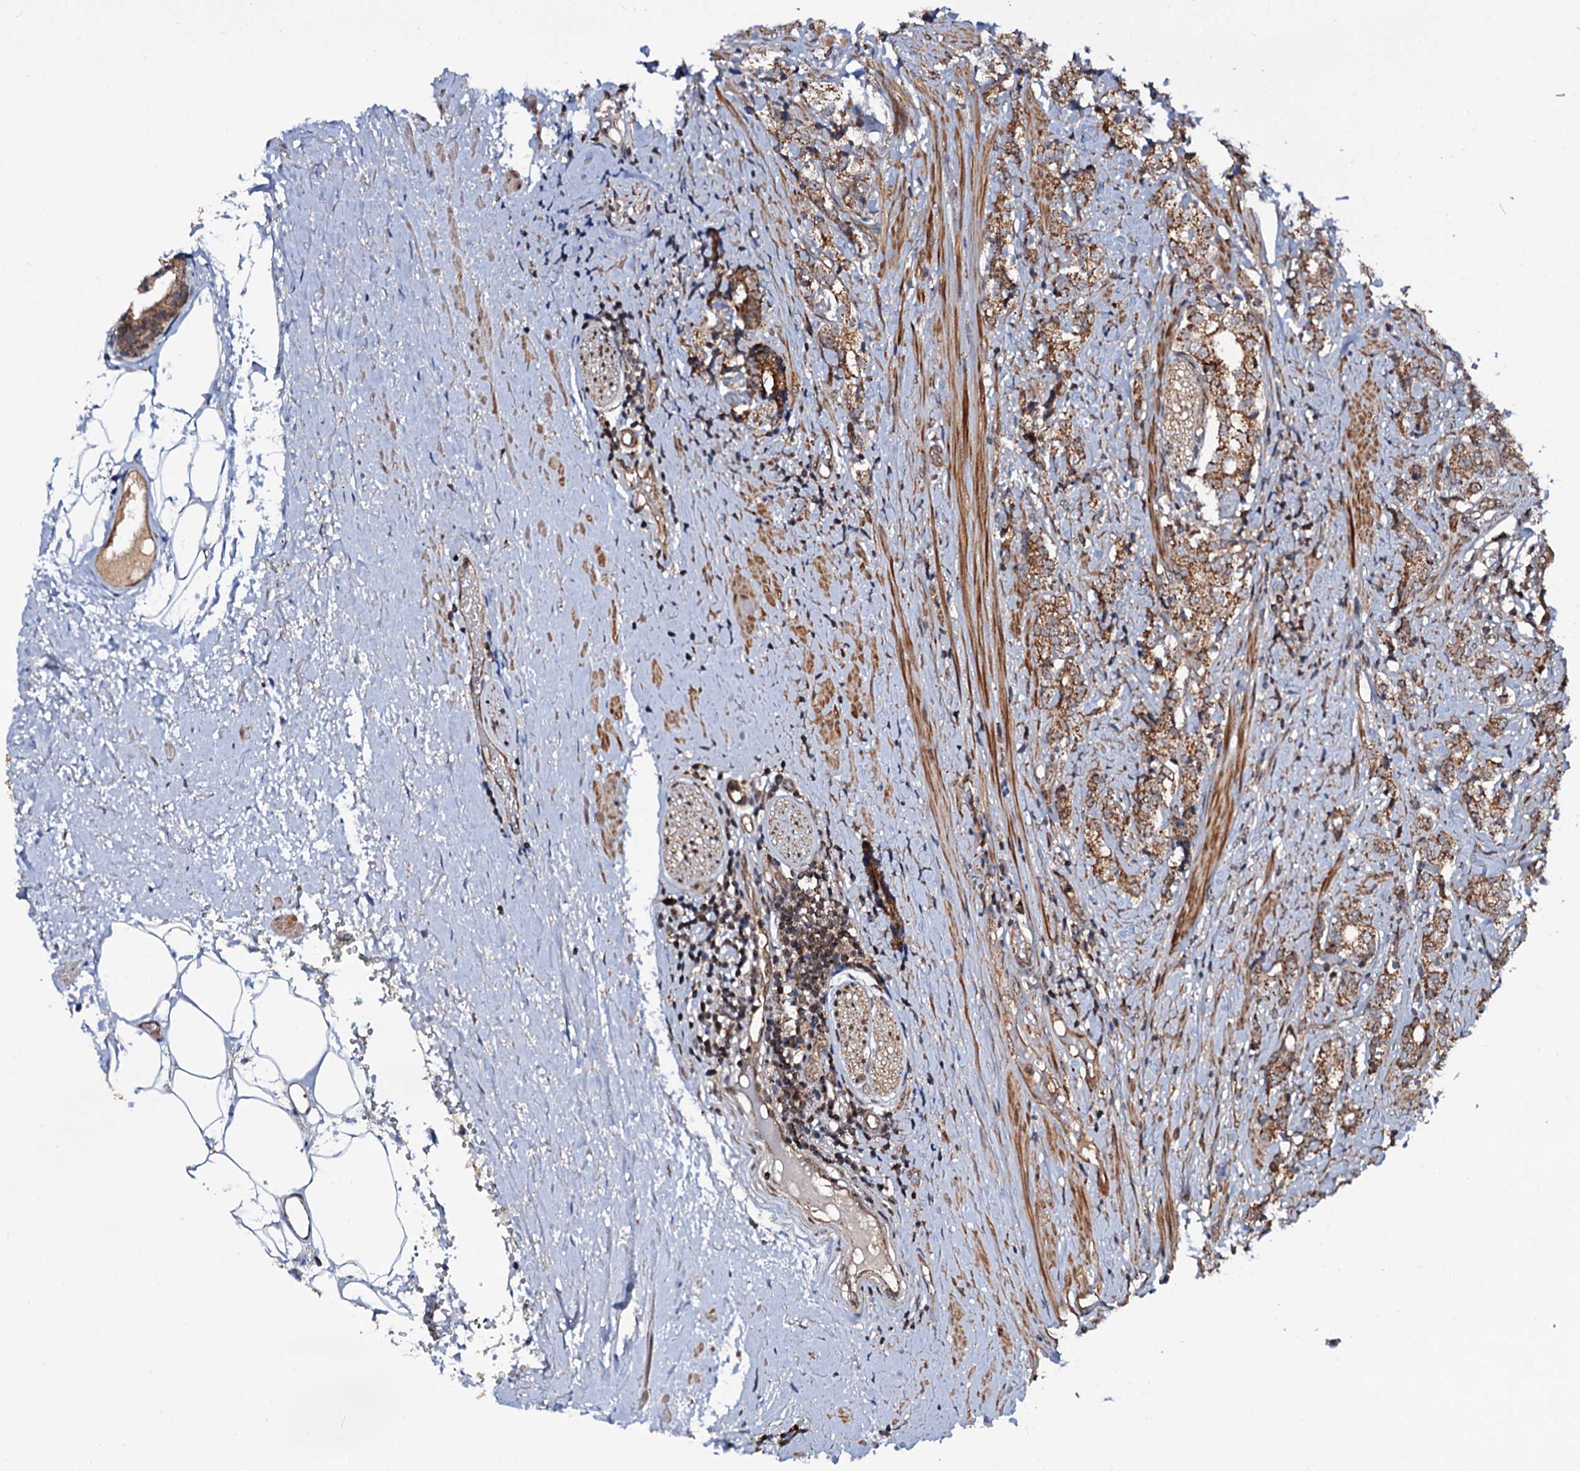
{"staining": {"intensity": "moderate", "quantity": ">75%", "location": "cytoplasmic/membranous"}, "tissue": "prostate cancer", "cell_type": "Tumor cells", "image_type": "cancer", "snomed": [{"axis": "morphology", "description": "Adenocarcinoma, High grade"}, {"axis": "topography", "description": "Prostate"}], "caption": "High-power microscopy captured an IHC micrograph of prostate adenocarcinoma (high-grade), revealing moderate cytoplasmic/membranous staining in about >75% of tumor cells.", "gene": "CEP76", "patient": {"sex": "male", "age": 69}}